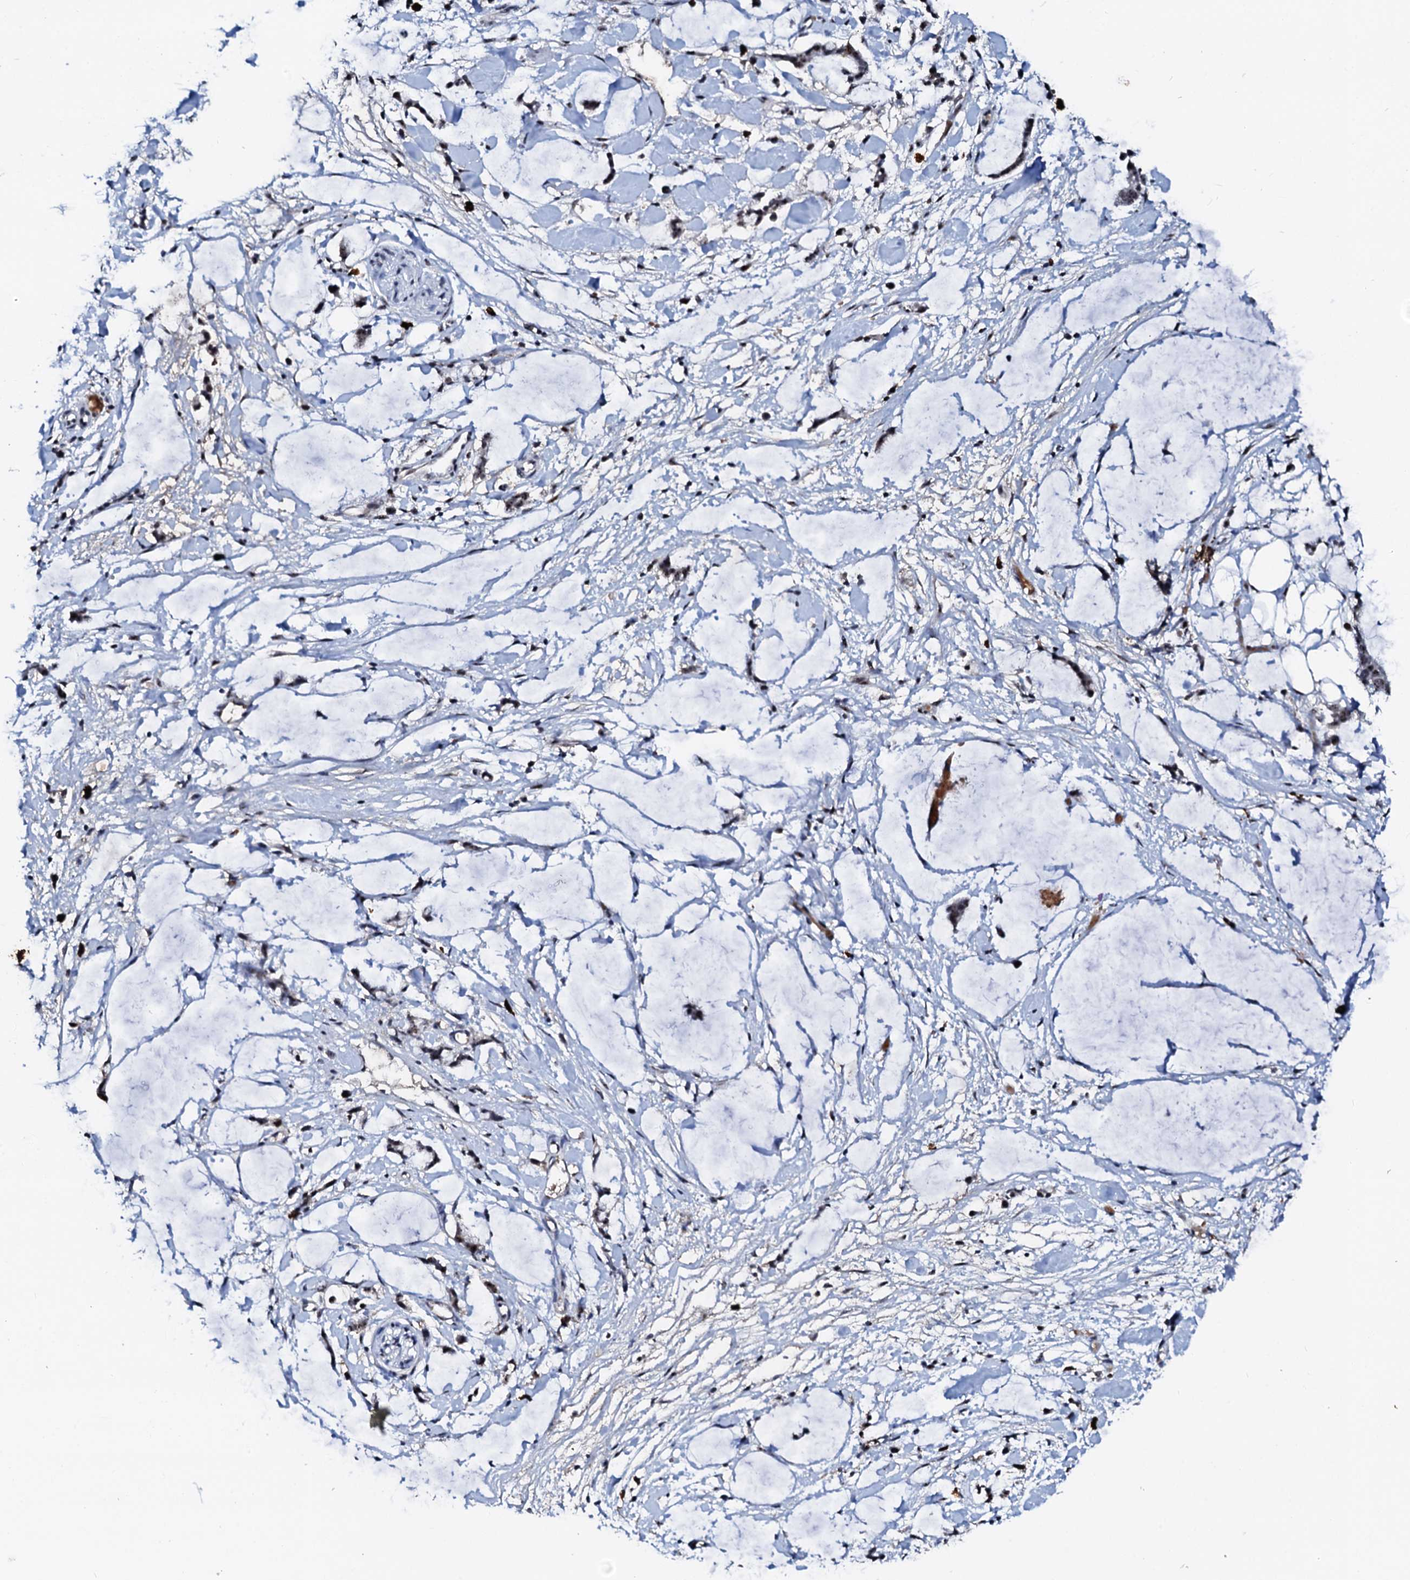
{"staining": {"intensity": "moderate", "quantity": "25%-75%", "location": "nuclear"}, "tissue": "adipose tissue", "cell_type": "Adipocytes", "image_type": "normal", "snomed": [{"axis": "morphology", "description": "Normal tissue, NOS"}, {"axis": "morphology", "description": "Adenocarcinoma, NOS"}, {"axis": "topography", "description": "Colon"}, {"axis": "topography", "description": "Peripheral nerve tissue"}], "caption": "Moderate nuclear positivity is seen in approximately 25%-75% of adipocytes in benign adipose tissue.", "gene": "NEUROG3", "patient": {"sex": "male", "age": 14}}